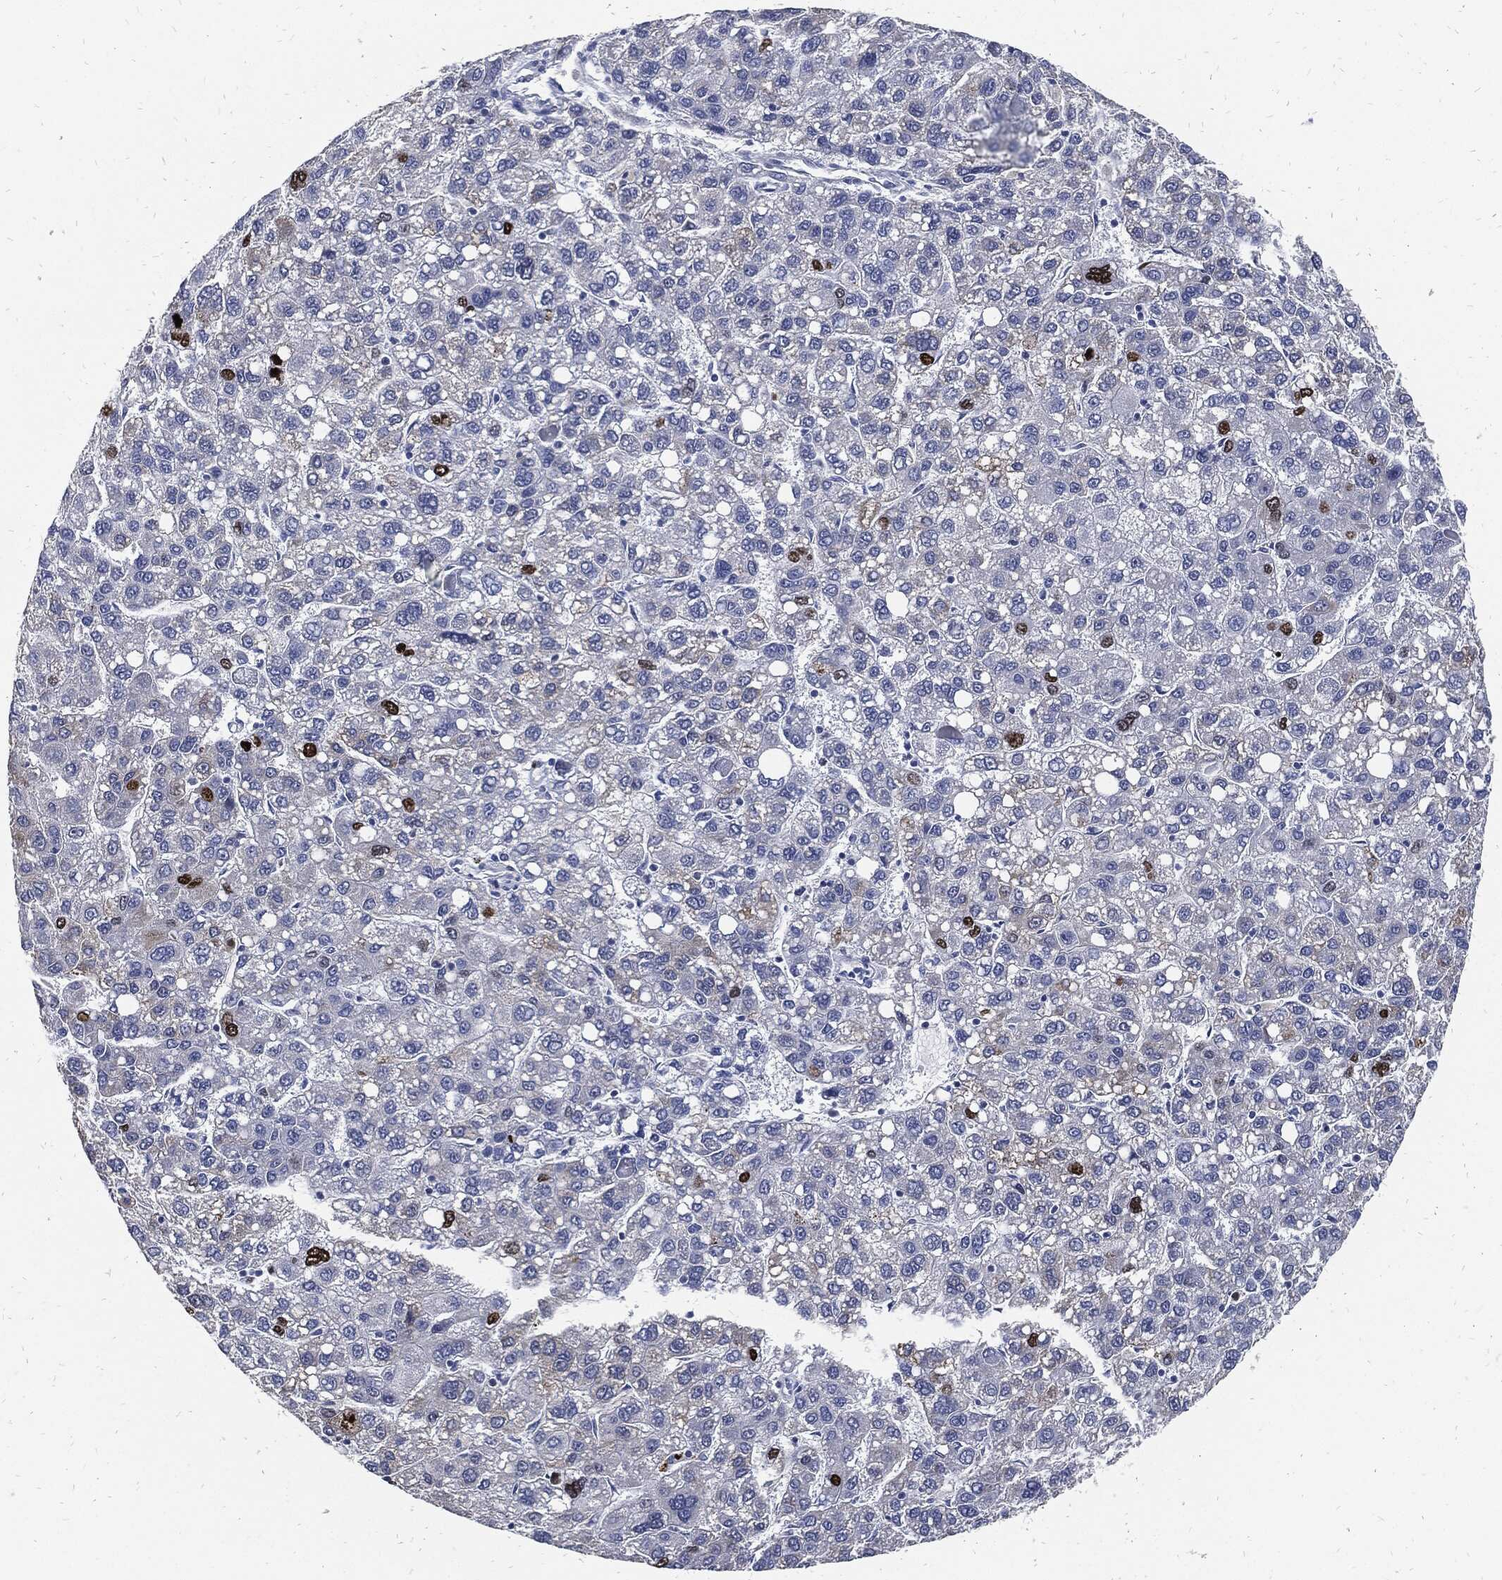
{"staining": {"intensity": "strong", "quantity": "<25%", "location": "nuclear"}, "tissue": "liver cancer", "cell_type": "Tumor cells", "image_type": "cancer", "snomed": [{"axis": "morphology", "description": "Carcinoma, Hepatocellular, NOS"}, {"axis": "topography", "description": "Liver"}], "caption": "A micrograph of human liver cancer stained for a protein displays strong nuclear brown staining in tumor cells.", "gene": "MKI67", "patient": {"sex": "female", "age": 82}}